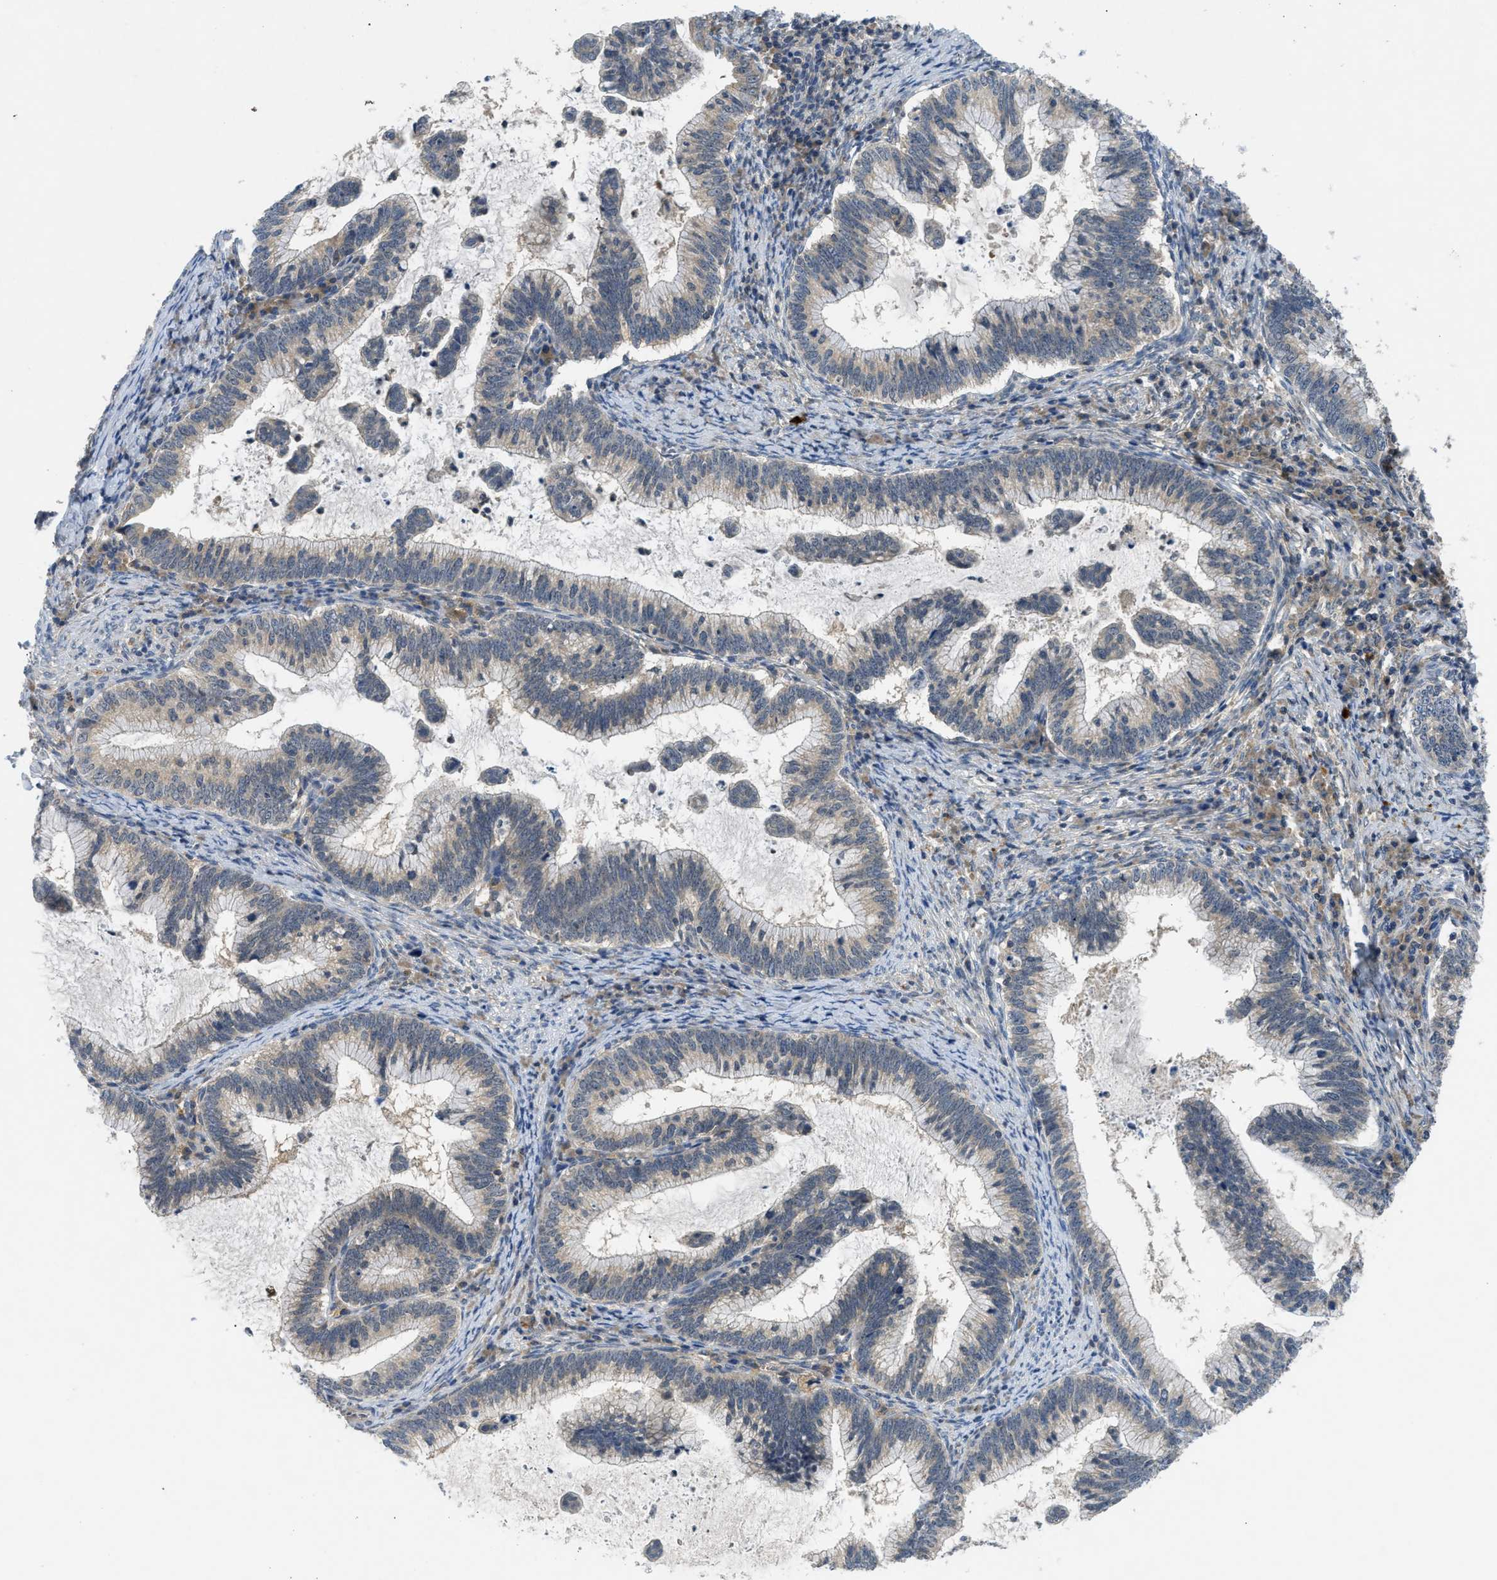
{"staining": {"intensity": "weak", "quantity": ">75%", "location": "cytoplasmic/membranous"}, "tissue": "cervical cancer", "cell_type": "Tumor cells", "image_type": "cancer", "snomed": [{"axis": "morphology", "description": "Adenocarcinoma, NOS"}, {"axis": "topography", "description": "Cervix"}], "caption": "This micrograph demonstrates immunohistochemistry (IHC) staining of human cervical adenocarcinoma, with low weak cytoplasmic/membranous positivity in about >75% of tumor cells.", "gene": "PDE7A", "patient": {"sex": "female", "age": 36}}